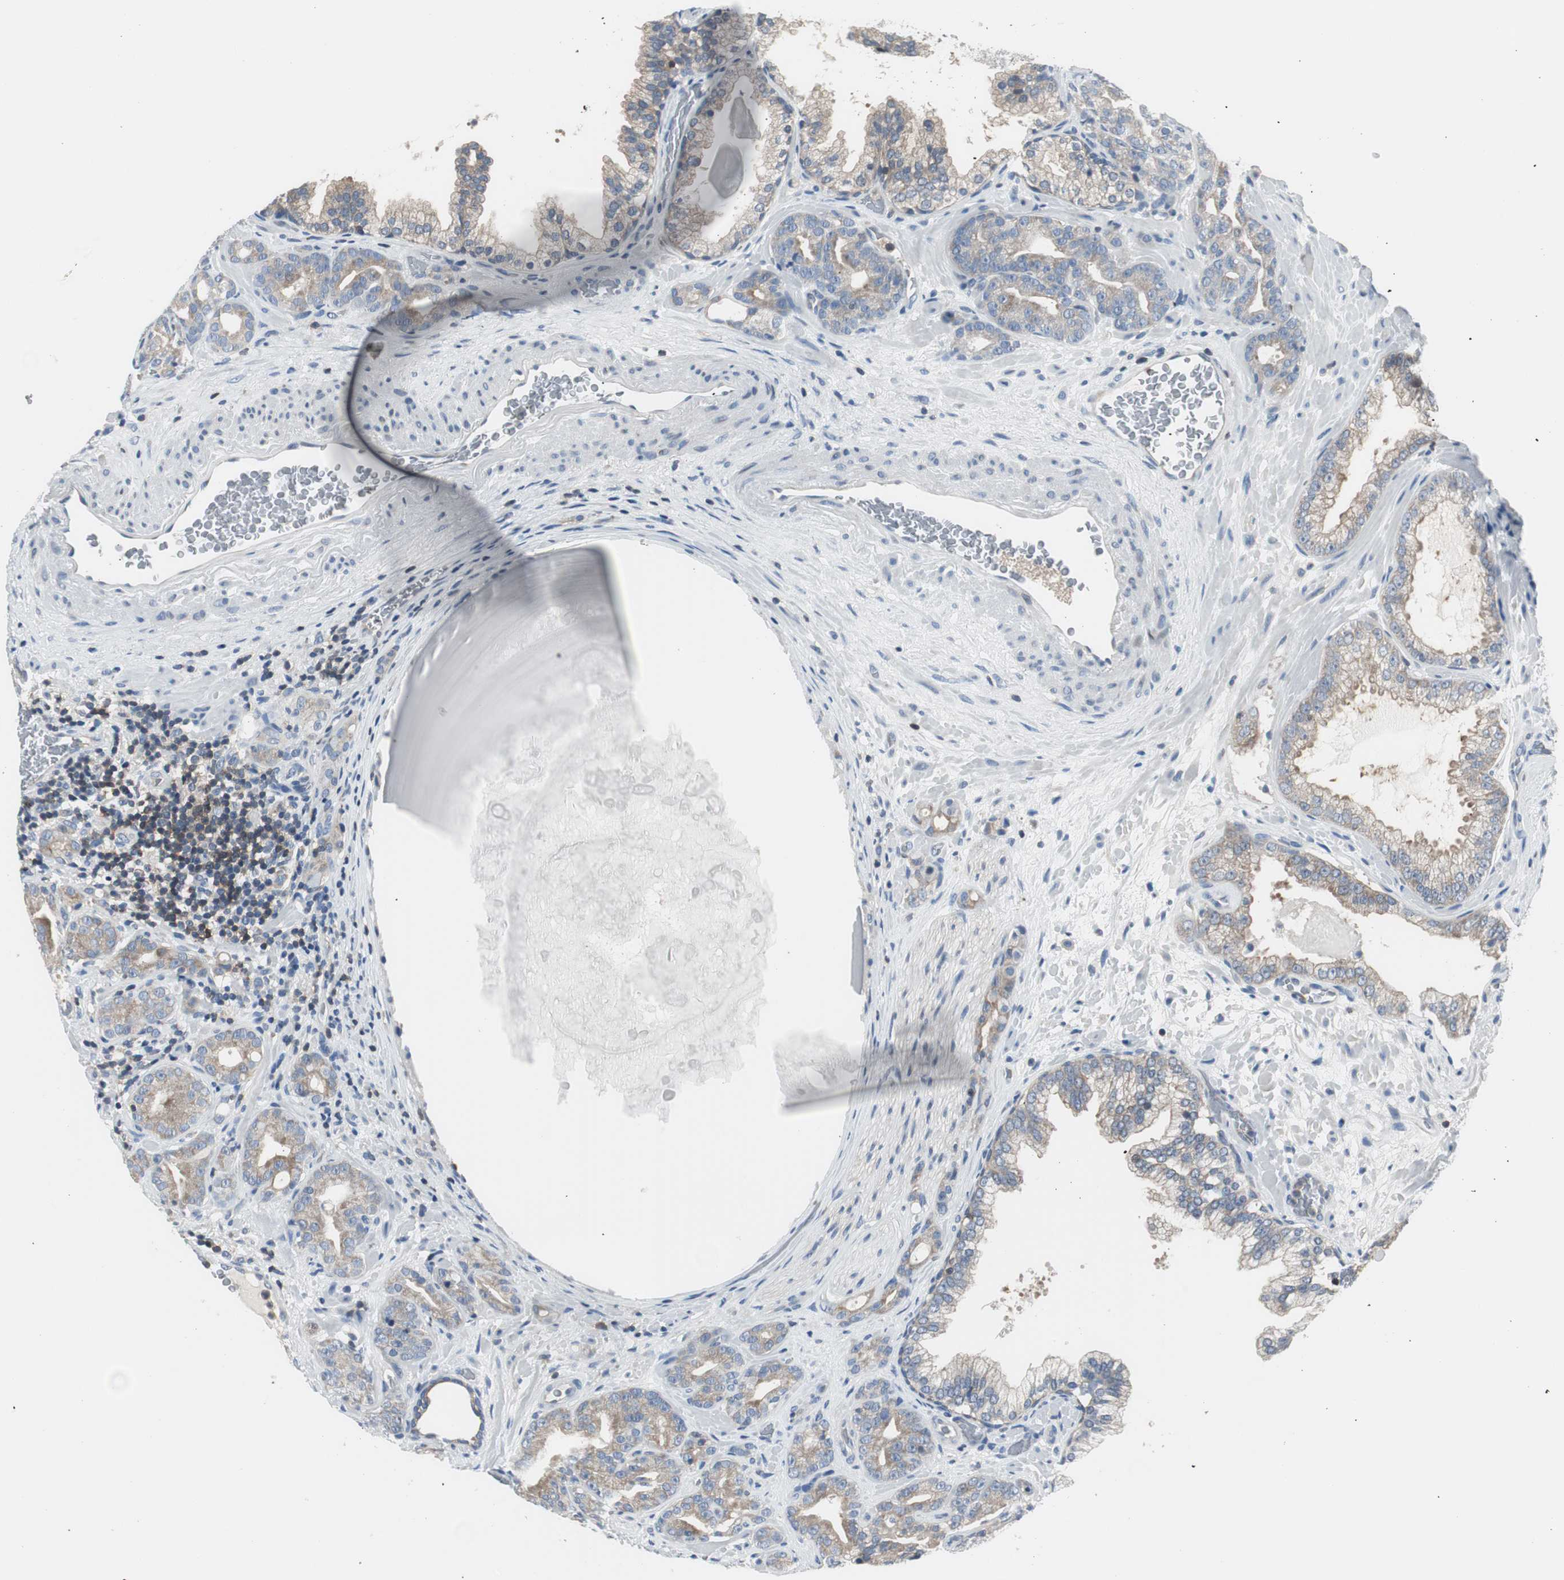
{"staining": {"intensity": "moderate", "quantity": ">75%", "location": "cytoplasmic/membranous"}, "tissue": "prostate cancer", "cell_type": "Tumor cells", "image_type": "cancer", "snomed": [{"axis": "morphology", "description": "Adenocarcinoma, Low grade"}, {"axis": "topography", "description": "Prostate"}], "caption": "Immunohistochemical staining of human prostate low-grade adenocarcinoma shows medium levels of moderate cytoplasmic/membranous expression in approximately >75% of tumor cells.", "gene": "SLC9A3R1", "patient": {"sex": "male", "age": 63}}